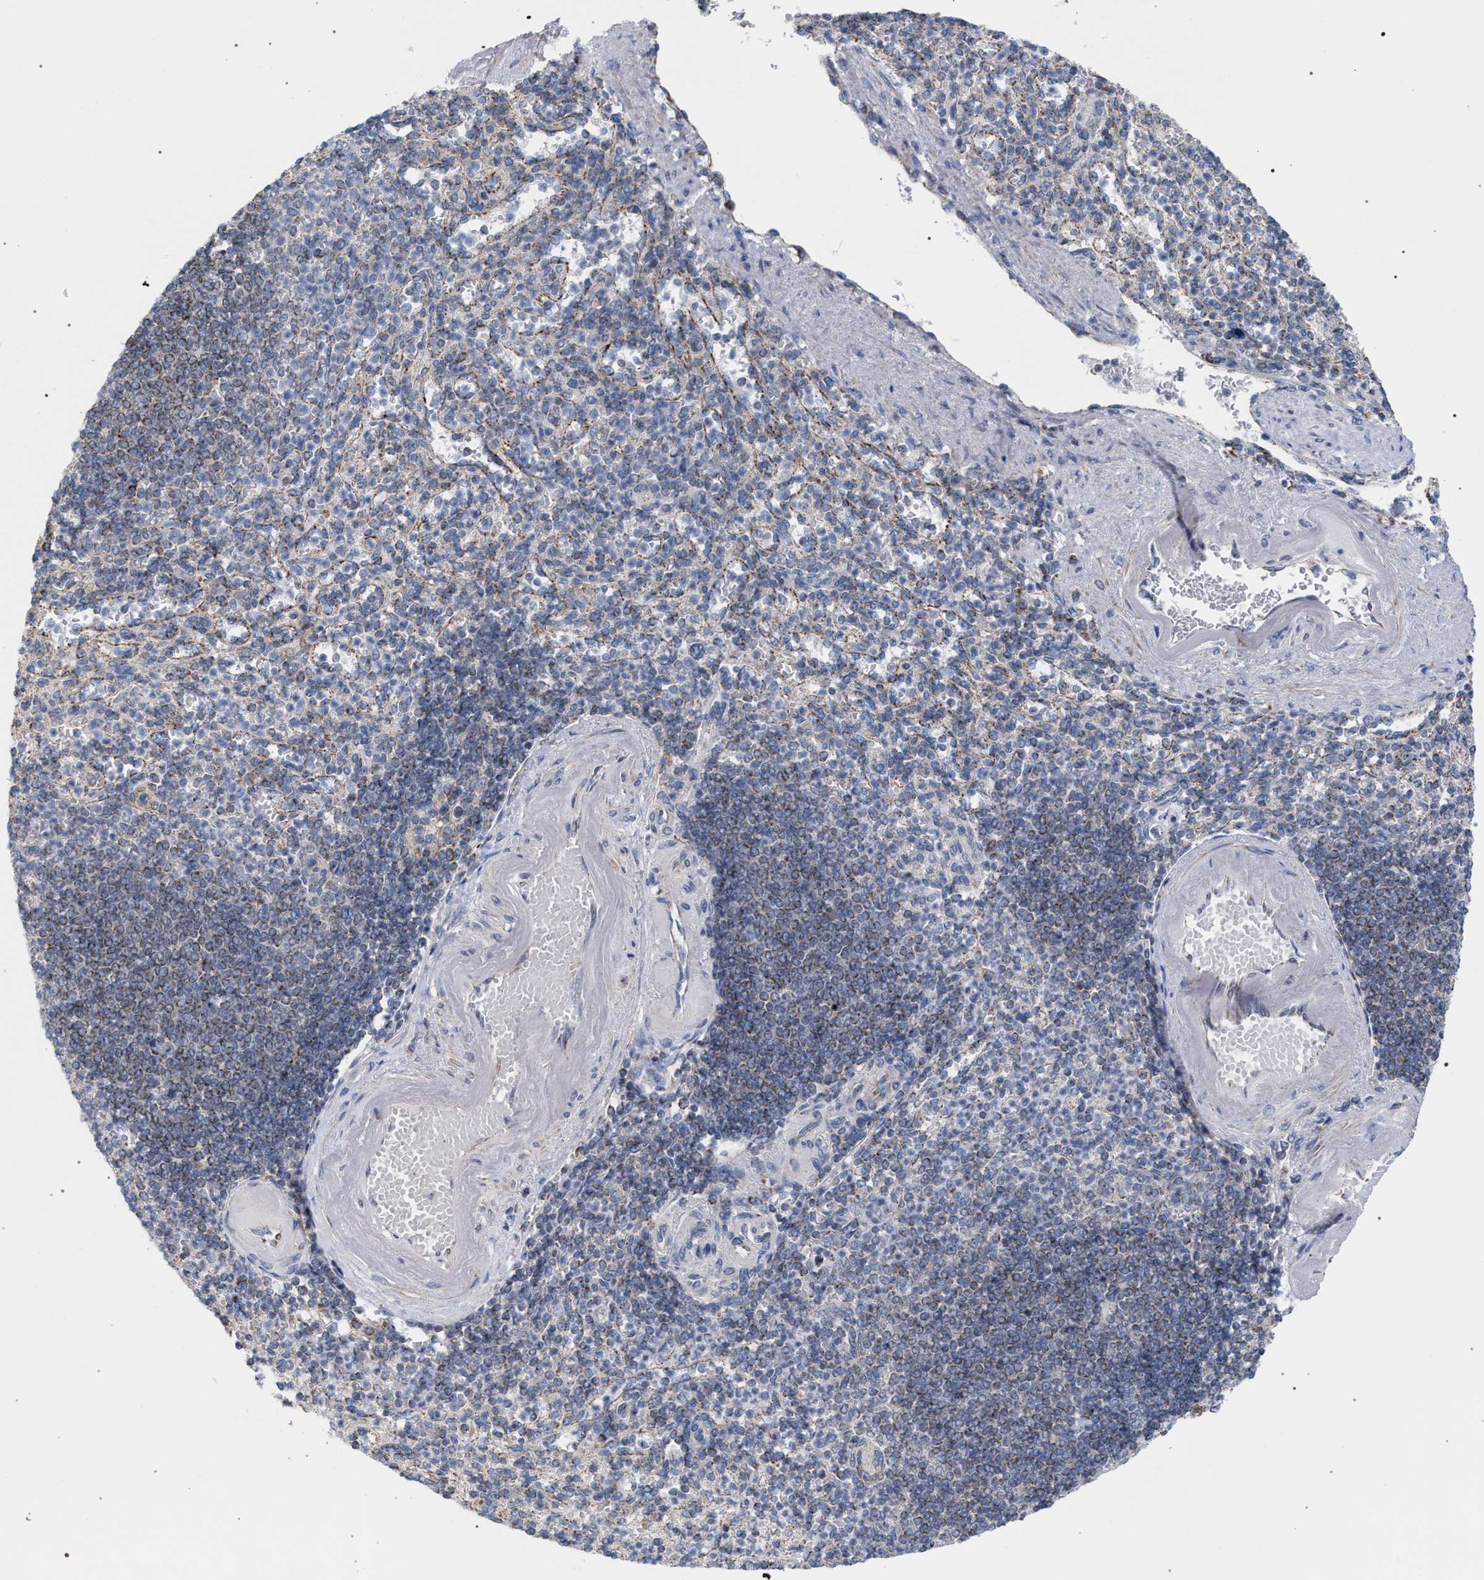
{"staining": {"intensity": "negative", "quantity": "none", "location": "none"}, "tissue": "spleen", "cell_type": "Cells in red pulp", "image_type": "normal", "snomed": [{"axis": "morphology", "description": "Normal tissue, NOS"}, {"axis": "topography", "description": "Spleen"}], "caption": "This is an immunohistochemistry histopathology image of unremarkable human spleen. There is no staining in cells in red pulp.", "gene": "ECI2", "patient": {"sex": "female", "age": 74}}